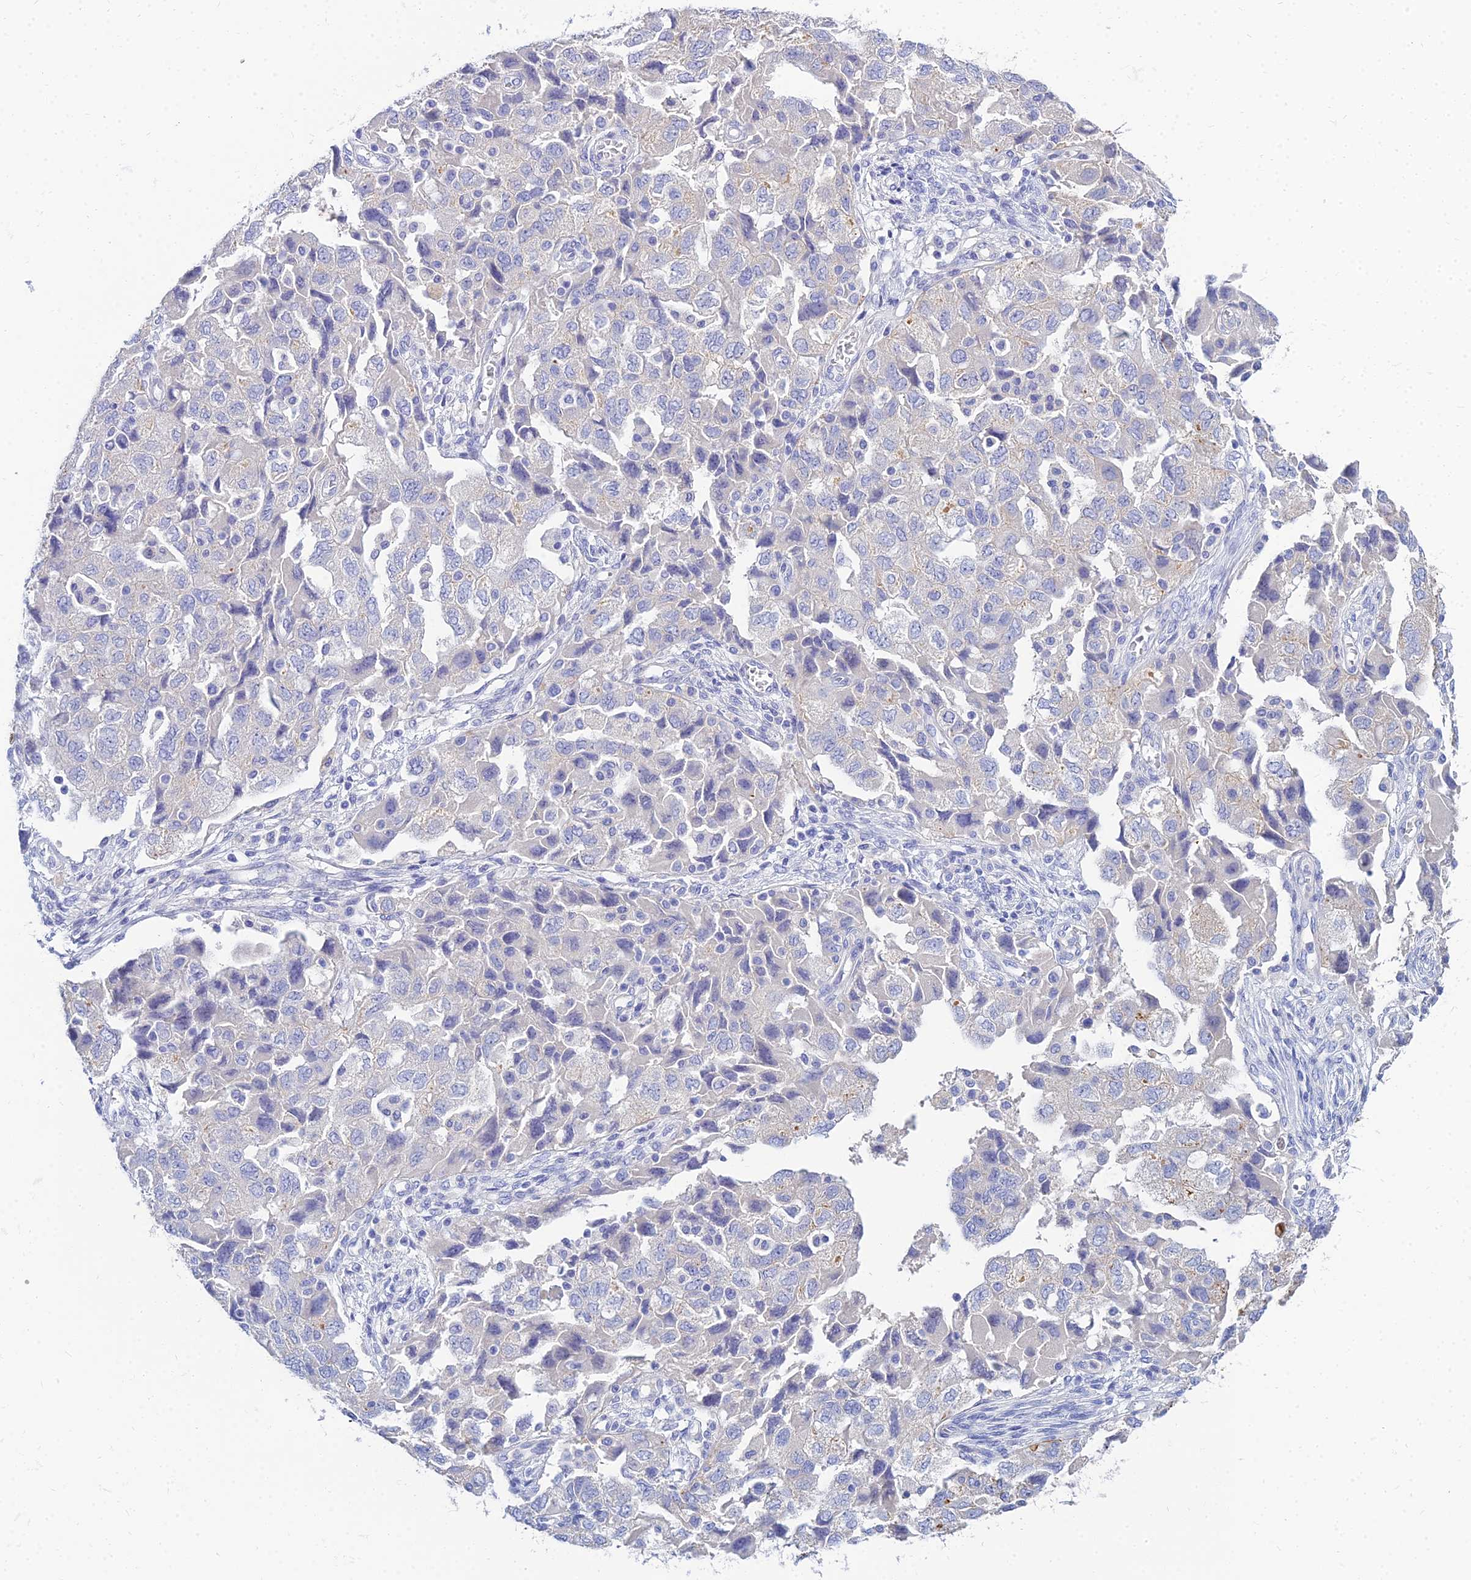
{"staining": {"intensity": "negative", "quantity": "none", "location": "none"}, "tissue": "ovarian cancer", "cell_type": "Tumor cells", "image_type": "cancer", "snomed": [{"axis": "morphology", "description": "Carcinoma, NOS"}, {"axis": "morphology", "description": "Cystadenocarcinoma, serous, NOS"}, {"axis": "topography", "description": "Ovary"}], "caption": "A high-resolution histopathology image shows IHC staining of ovarian carcinoma, which displays no significant expression in tumor cells.", "gene": "ZNF552", "patient": {"sex": "female", "age": 69}}